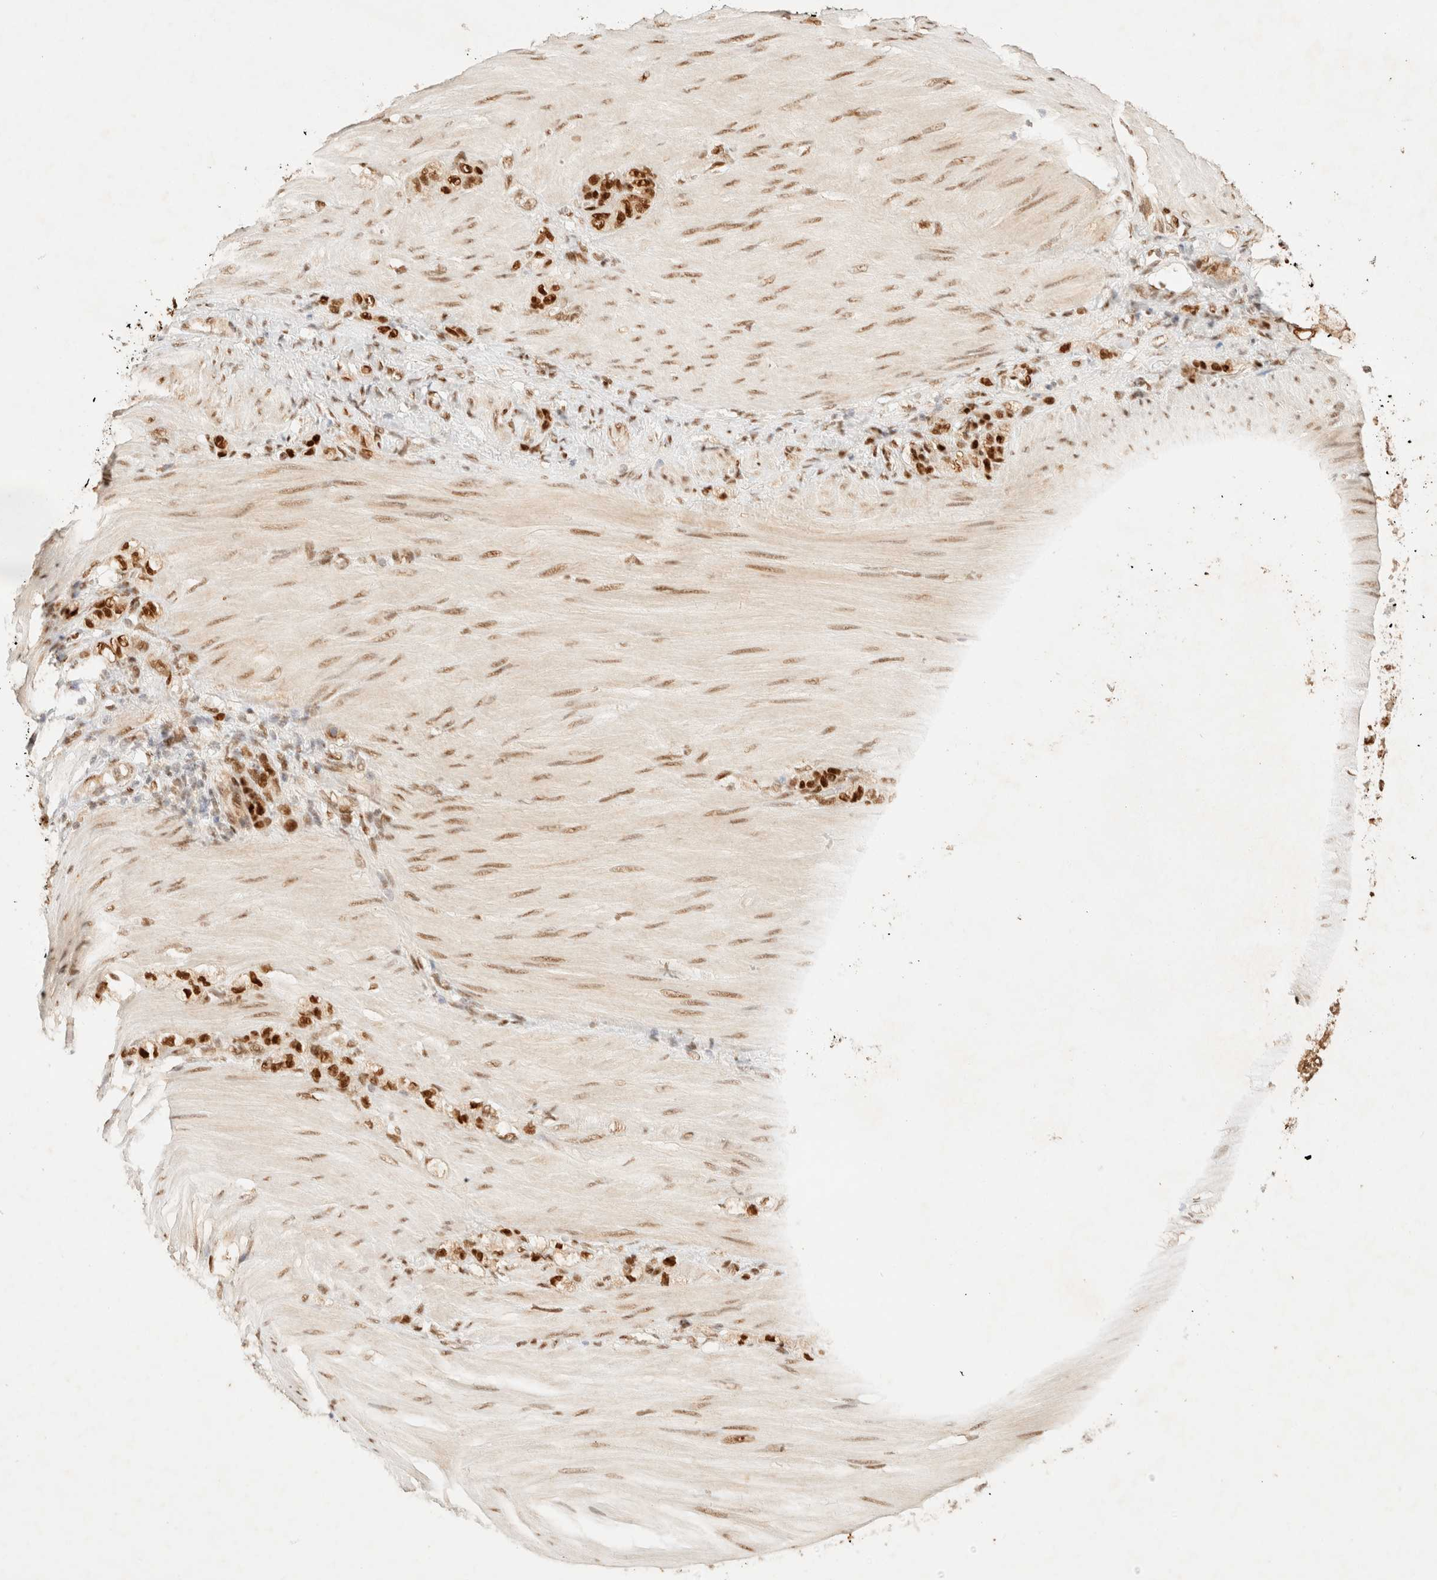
{"staining": {"intensity": "strong", "quantity": ">75%", "location": "nuclear"}, "tissue": "stomach cancer", "cell_type": "Tumor cells", "image_type": "cancer", "snomed": [{"axis": "morphology", "description": "Normal tissue, NOS"}, {"axis": "morphology", "description": "Adenocarcinoma, NOS"}, {"axis": "topography", "description": "Stomach"}], "caption": "A brown stain labels strong nuclear staining of a protein in human stomach cancer (adenocarcinoma) tumor cells. Nuclei are stained in blue.", "gene": "ZNF768", "patient": {"sex": "male", "age": 82}}